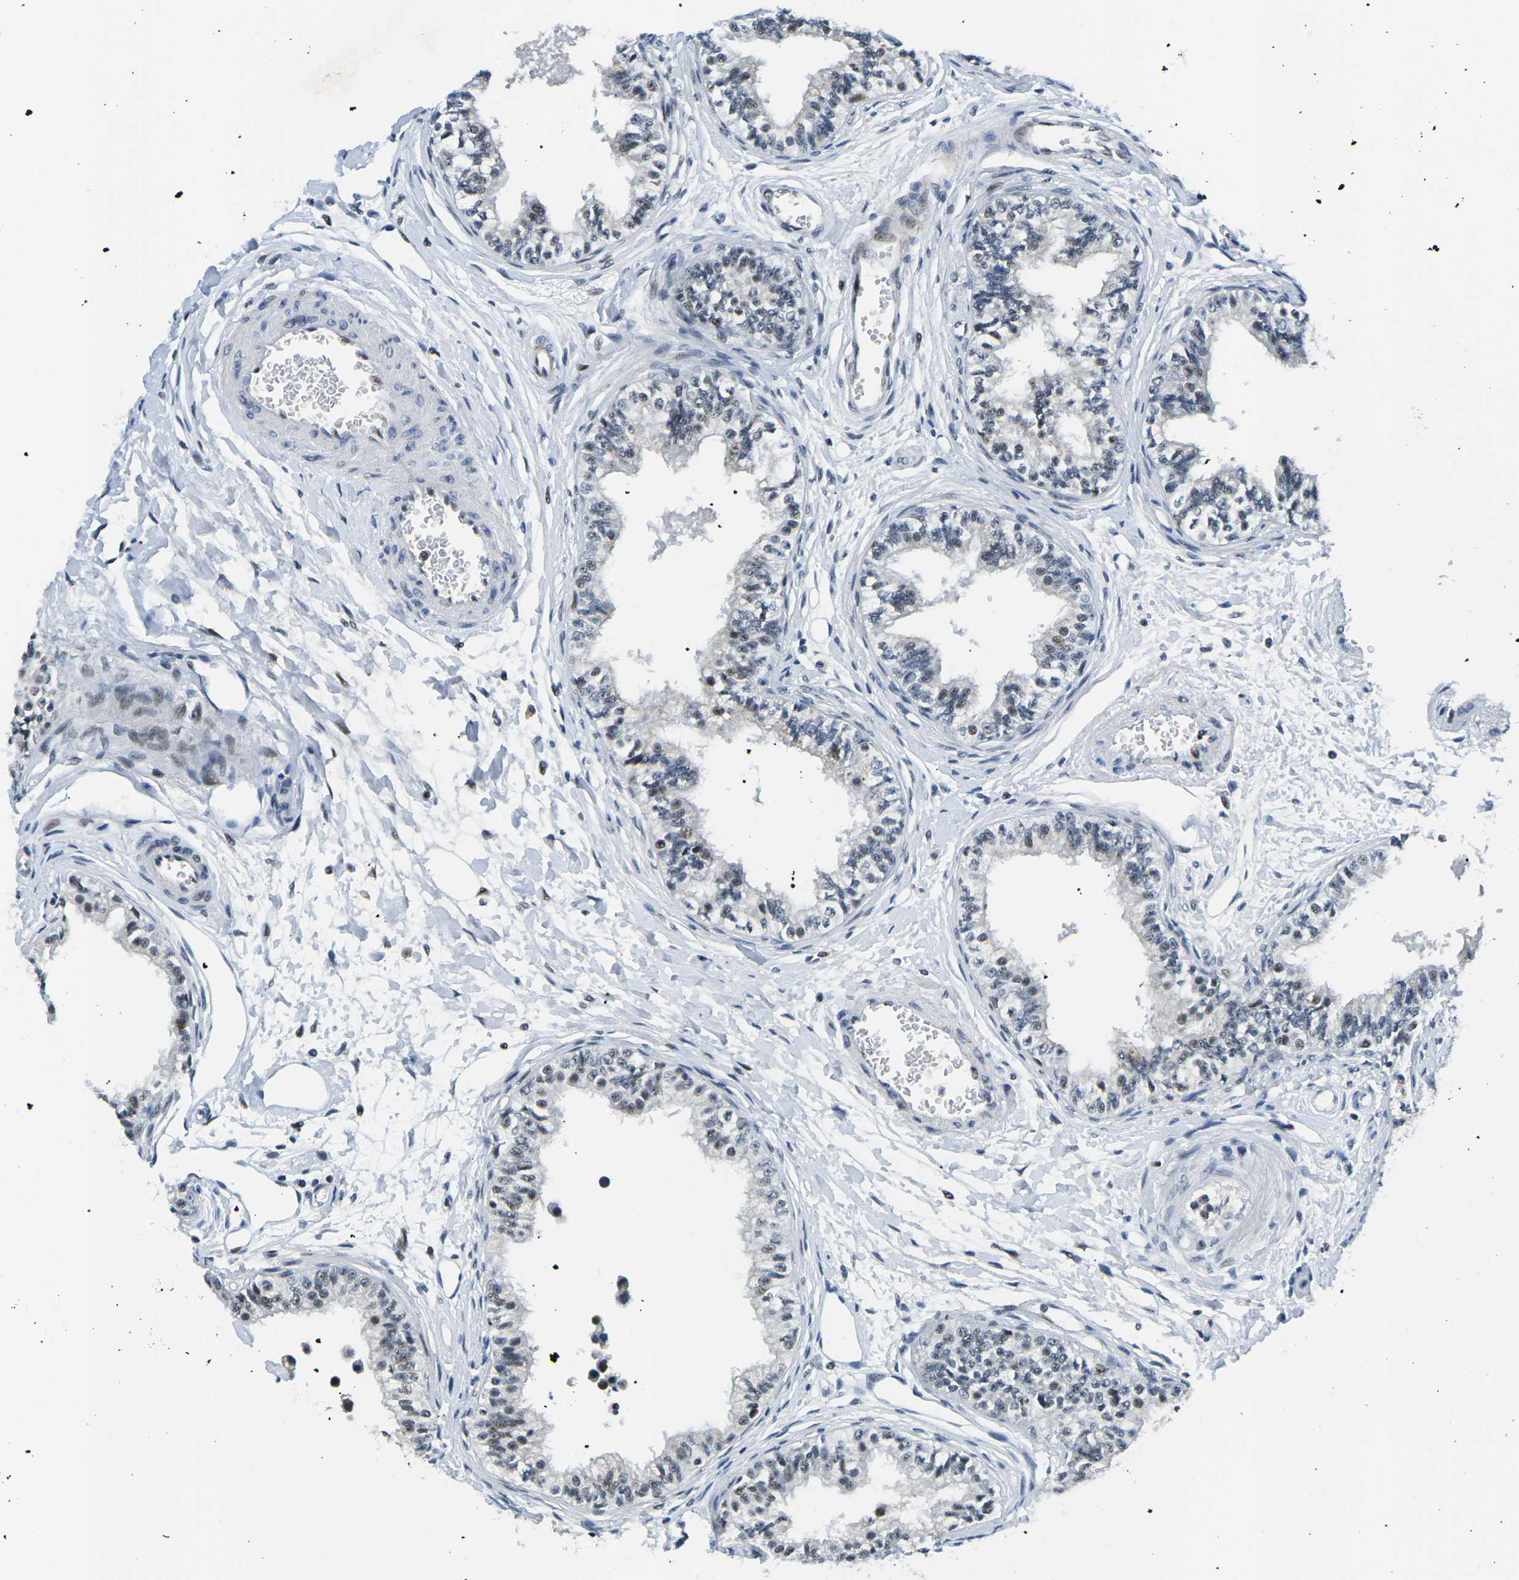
{"staining": {"intensity": "moderate", "quantity": "25%-75%", "location": "nuclear"}, "tissue": "epididymis", "cell_type": "Glandular cells", "image_type": "normal", "snomed": [{"axis": "morphology", "description": "Normal tissue, NOS"}, {"axis": "morphology", "description": "Adenocarcinoma, metastatic, NOS"}, {"axis": "topography", "description": "Testis"}, {"axis": "topography", "description": "Epididymis"}], "caption": "Epididymis stained with DAB (3,3'-diaminobenzidine) immunohistochemistry demonstrates medium levels of moderate nuclear positivity in about 25%-75% of glandular cells. (brown staining indicates protein expression, while blue staining denotes nuclei).", "gene": "PRPF8", "patient": {"sex": "male", "age": 26}}